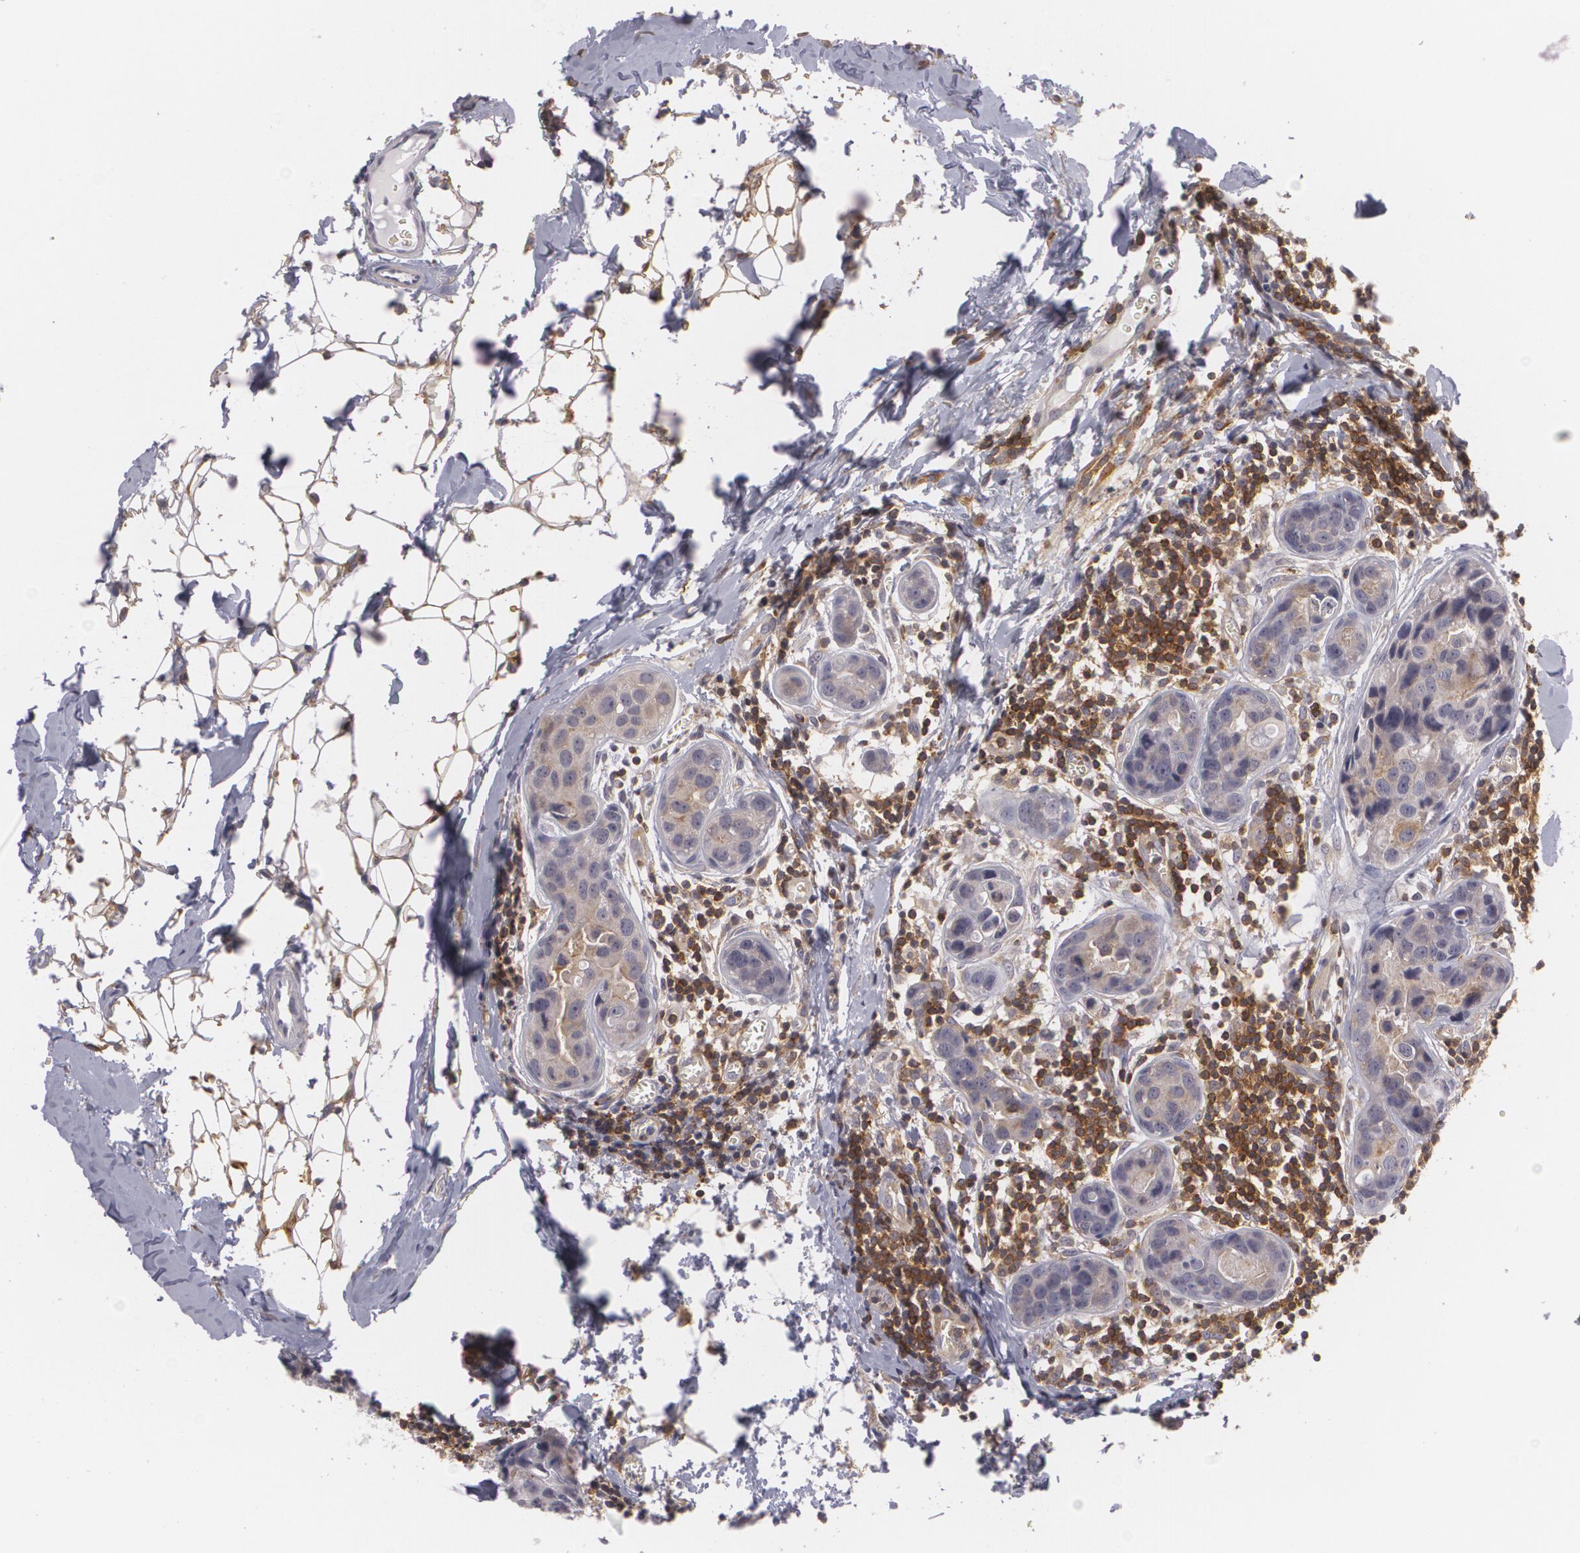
{"staining": {"intensity": "weak", "quantity": "25%-75%", "location": "cytoplasmic/membranous"}, "tissue": "breast cancer", "cell_type": "Tumor cells", "image_type": "cancer", "snomed": [{"axis": "morphology", "description": "Duct carcinoma"}, {"axis": "topography", "description": "Breast"}], "caption": "Breast infiltrating ductal carcinoma stained for a protein (brown) shows weak cytoplasmic/membranous positive positivity in approximately 25%-75% of tumor cells.", "gene": "BIN1", "patient": {"sex": "female", "age": 24}}